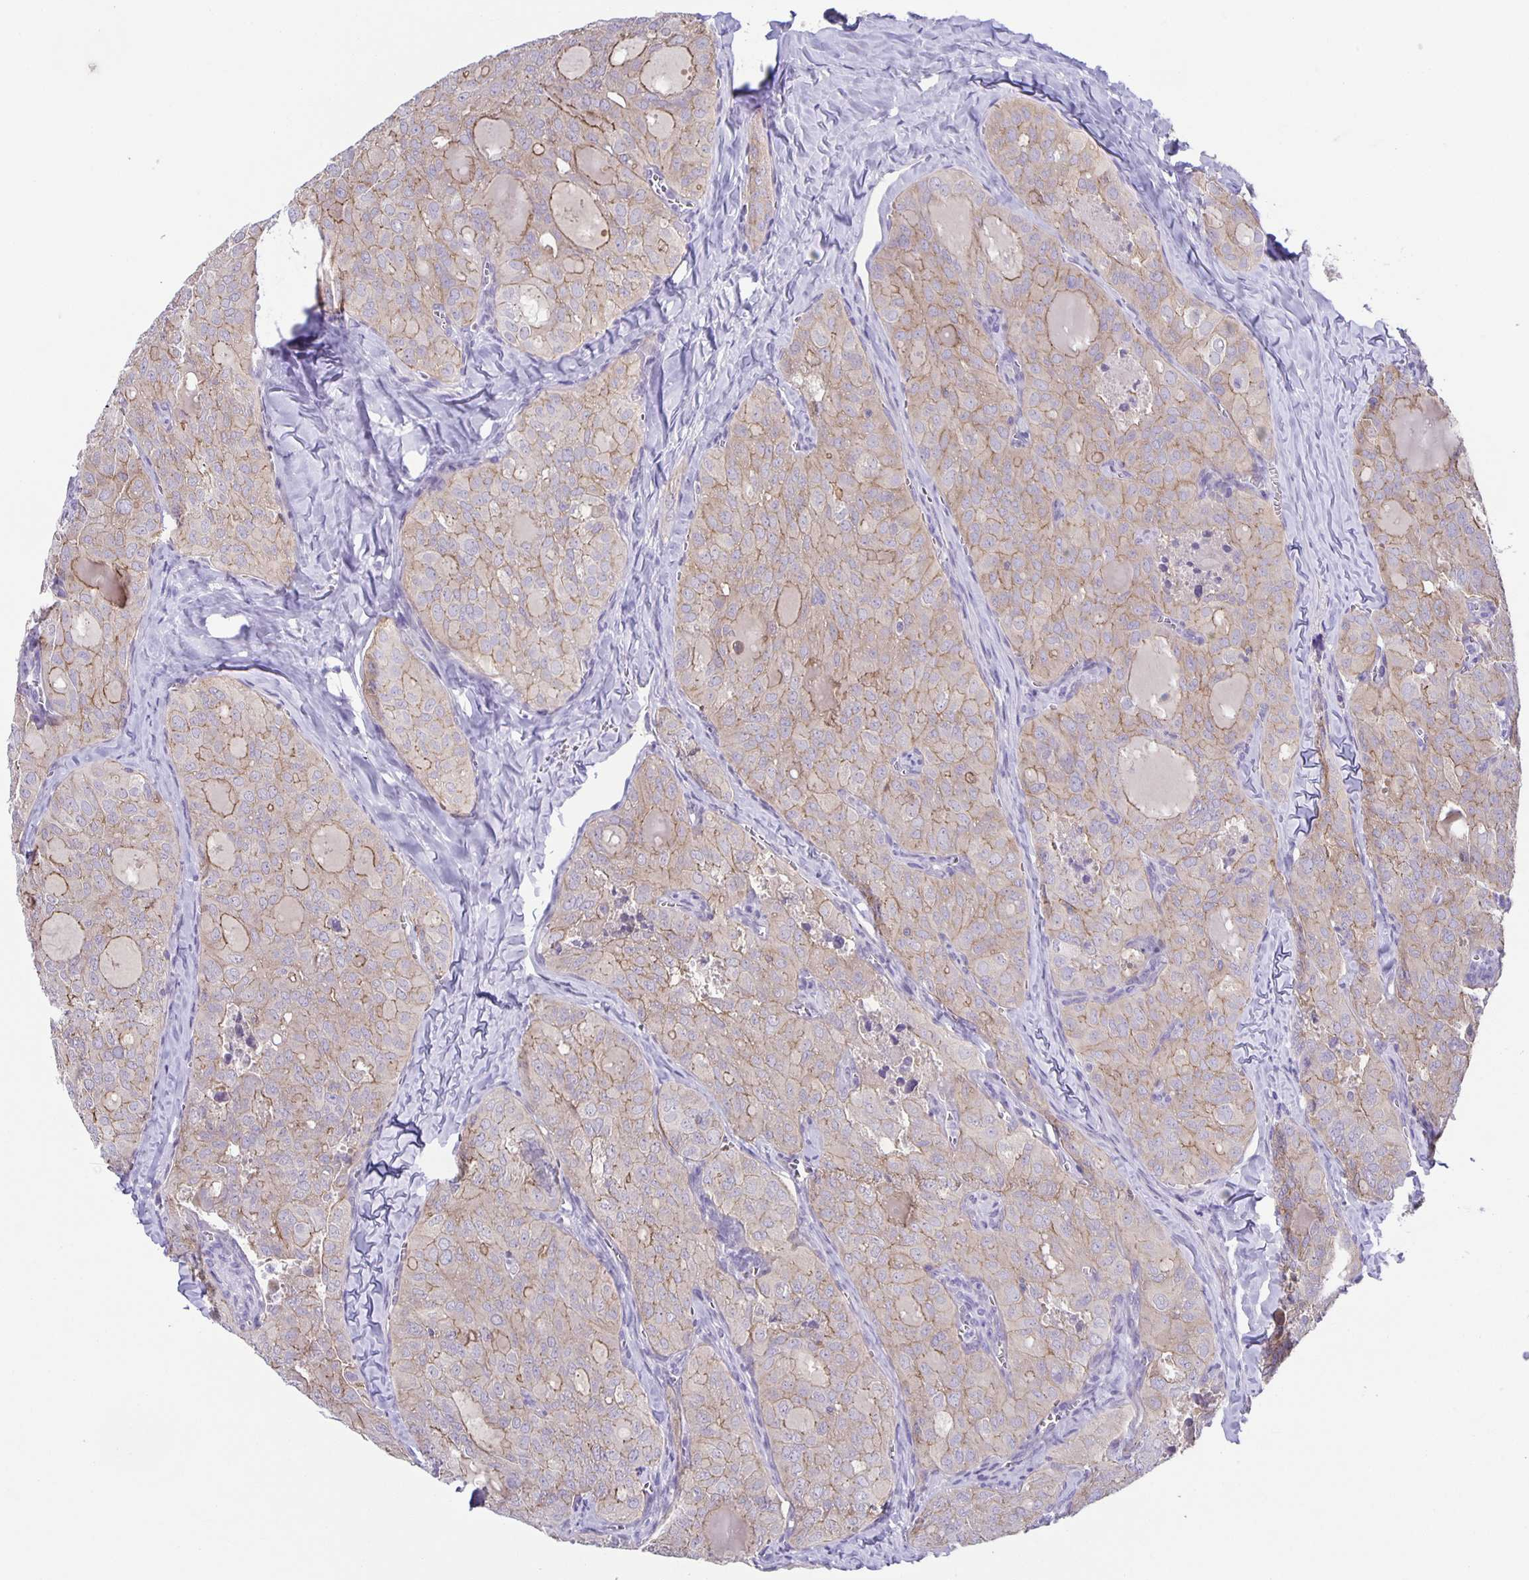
{"staining": {"intensity": "weak", "quantity": "25%-75%", "location": "cytoplasmic/membranous"}, "tissue": "thyroid cancer", "cell_type": "Tumor cells", "image_type": "cancer", "snomed": [{"axis": "morphology", "description": "Follicular adenoma carcinoma, NOS"}, {"axis": "topography", "description": "Thyroid gland"}], "caption": "Brown immunohistochemical staining in human thyroid follicular adenoma carcinoma demonstrates weak cytoplasmic/membranous staining in about 25%-75% of tumor cells.", "gene": "PTPN3", "patient": {"sex": "male", "age": 75}}